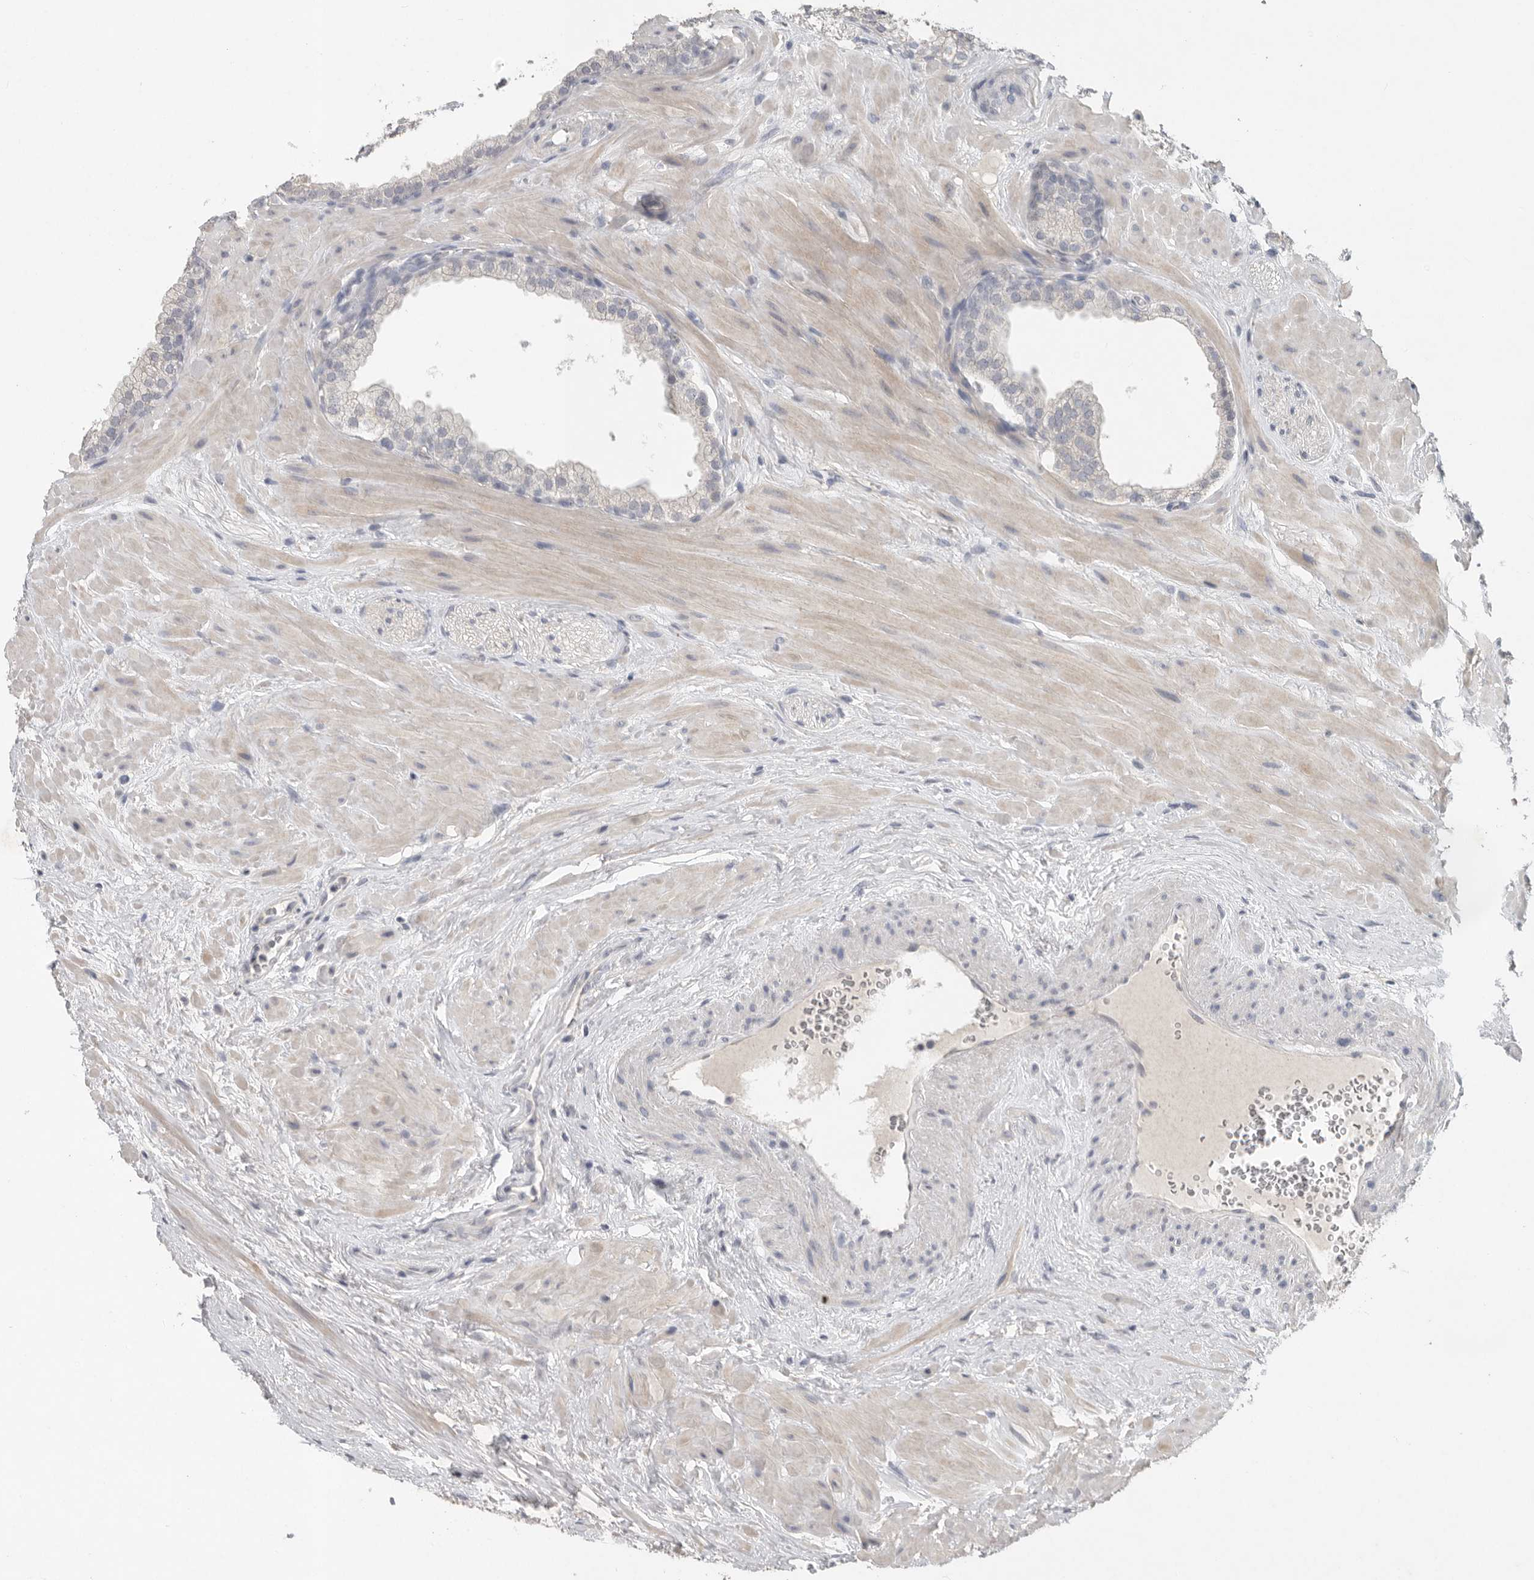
{"staining": {"intensity": "negative", "quantity": "none", "location": "none"}, "tissue": "prostate", "cell_type": "Glandular cells", "image_type": "normal", "snomed": [{"axis": "morphology", "description": "Normal tissue, NOS"}, {"axis": "morphology", "description": "Urothelial carcinoma, Low grade"}, {"axis": "topography", "description": "Urinary bladder"}, {"axis": "topography", "description": "Prostate"}], "caption": "Immunohistochemistry of normal prostate shows no positivity in glandular cells.", "gene": "REG4", "patient": {"sex": "male", "age": 60}}